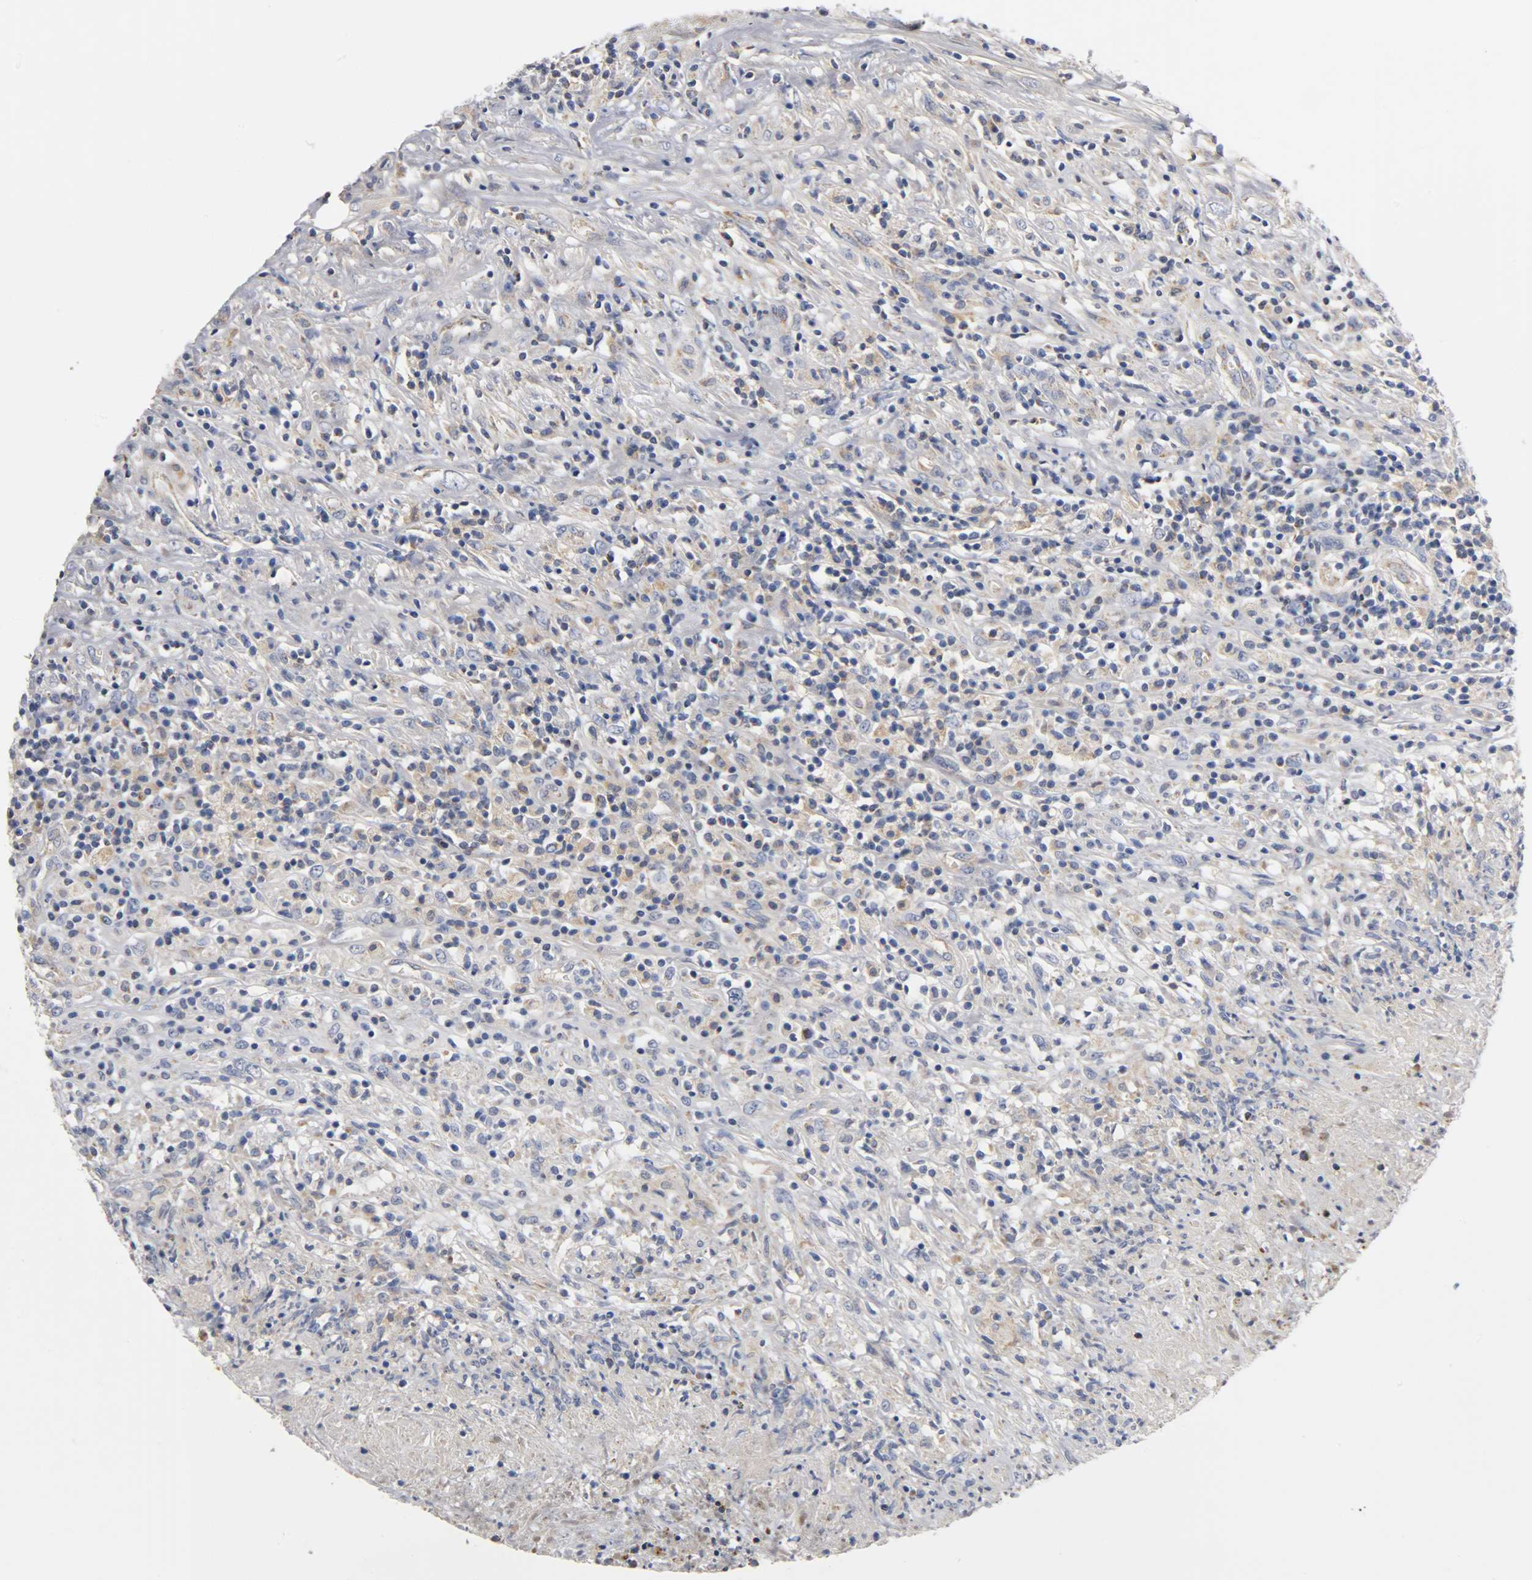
{"staining": {"intensity": "negative", "quantity": "none", "location": "none"}, "tissue": "lymphoma", "cell_type": "Tumor cells", "image_type": "cancer", "snomed": [{"axis": "morphology", "description": "Malignant lymphoma, non-Hodgkin's type, High grade"}, {"axis": "topography", "description": "Lymph node"}], "caption": "The immunohistochemistry (IHC) photomicrograph has no significant positivity in tumor cells of high-grade malignant lymphoma, non-Hodgkin's type tissue. (DAB immunohistochemistry, high magnification).", "gene": "PCSK6", "patient": {"sex": "female", "age": 84}}